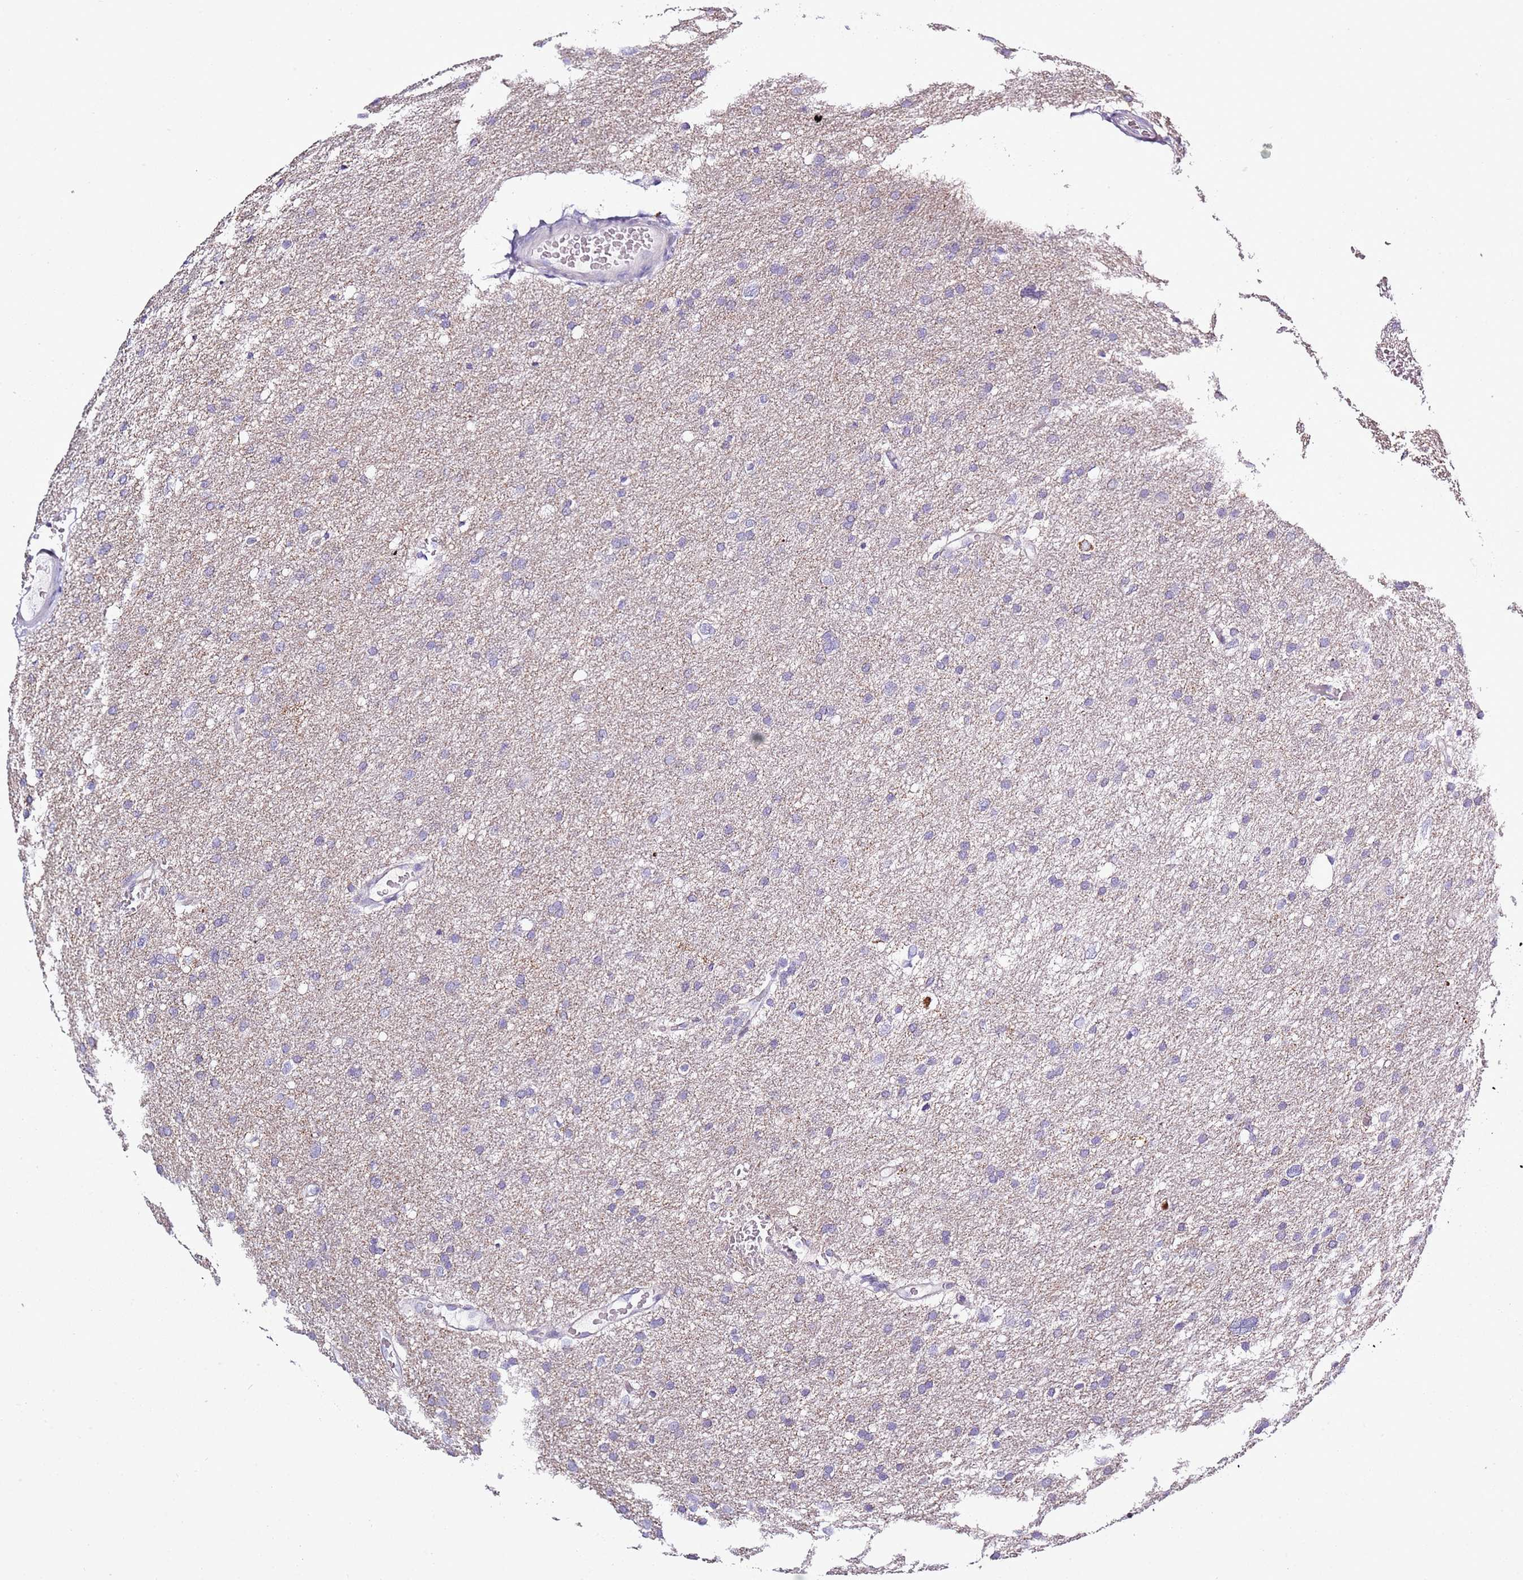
{"staining": {"intensity": "negative", "quantity": "none", "location": "none"}, "tissue": "glioma", "cell_type": "Tumor cells", "image_type": "cancer", "snomed": [{"axis": "morphology", "description": "Glioma, malignant, High grade"}, {"axis": "topography", "description": "Cerebral cortex"}], "caption": "Immunohistochemistry photomicrograph of neoplastic tissue: human glioma stained with DAB demonstrates no significant protein positivity in tumor cells.", "gene": "SLC23A1", "patient": {"sex": "female", "age": 36}}